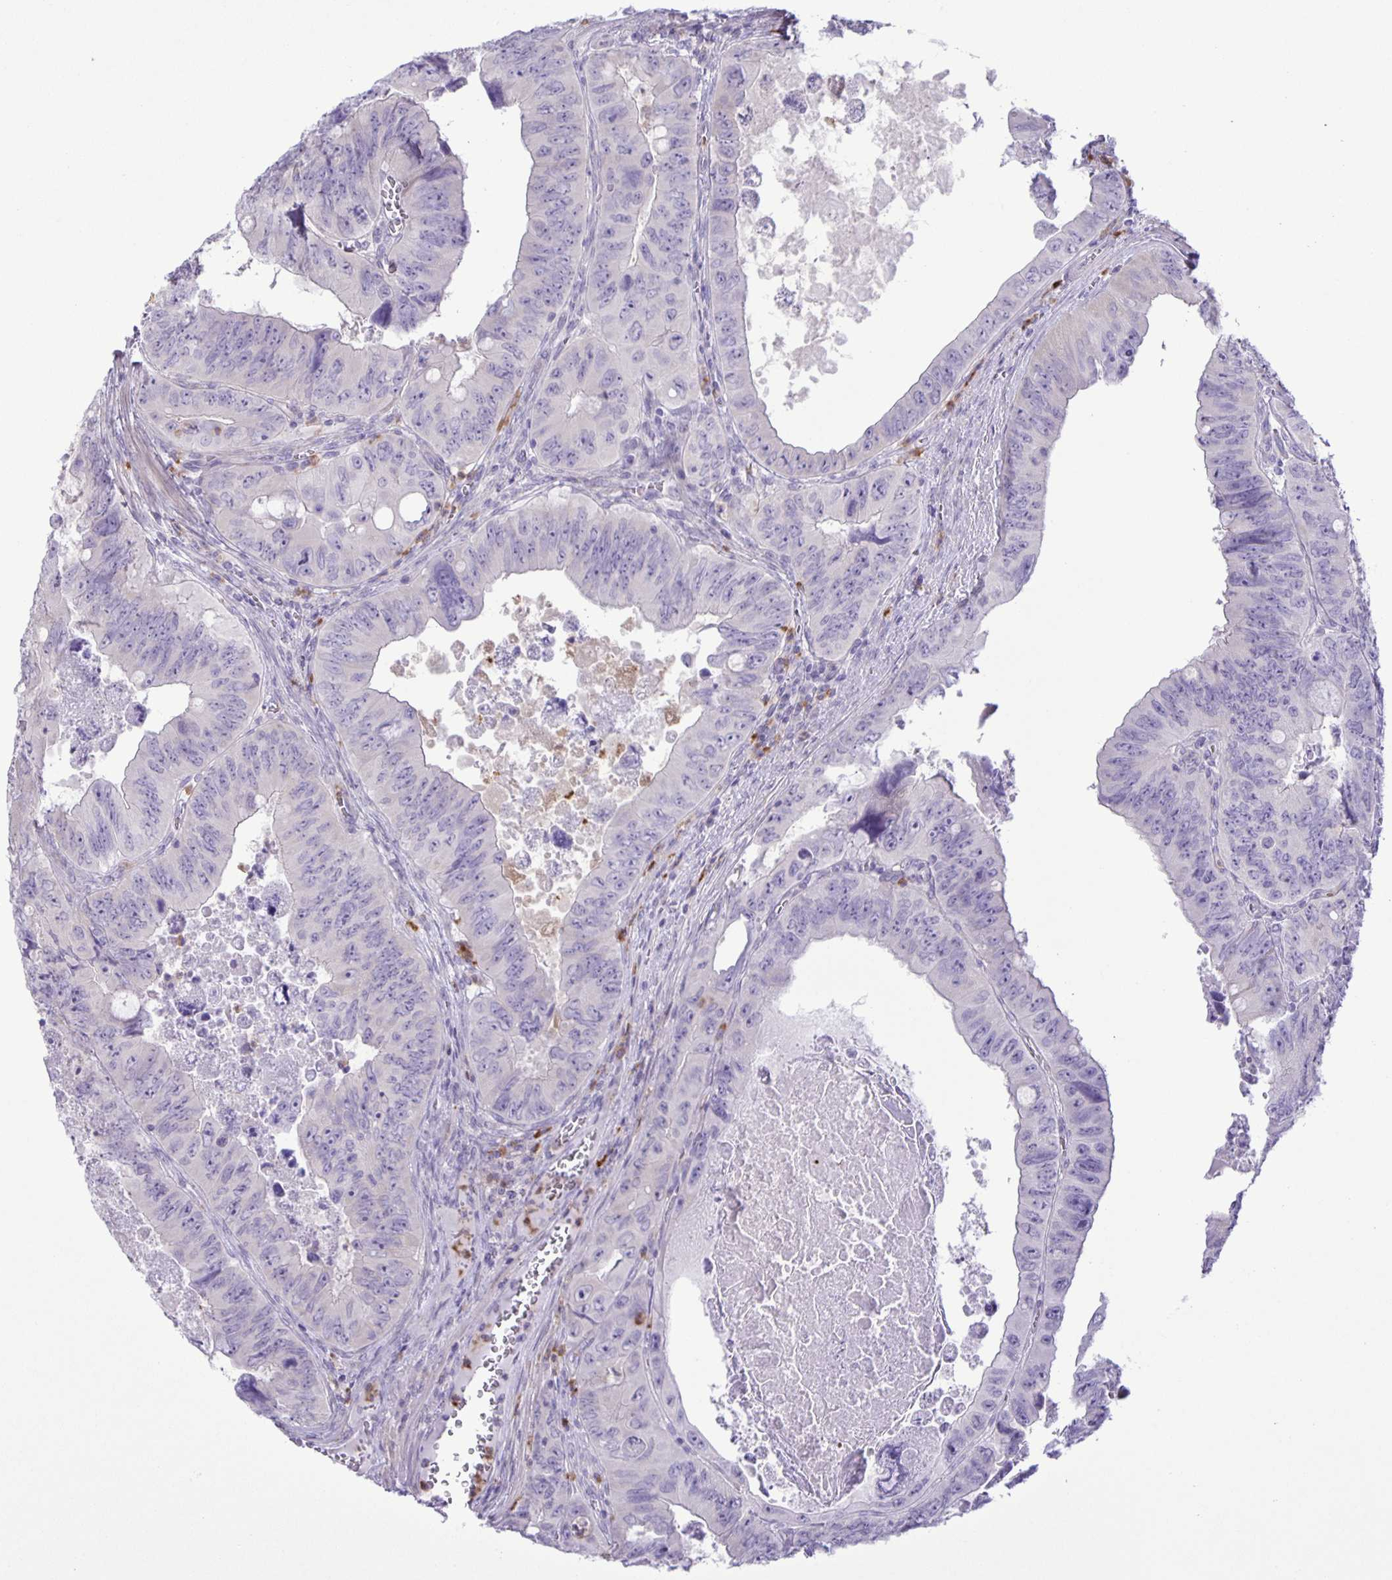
{"staining": {"intensity": "negative", "quantity": "none", "location": "none"}, "tissue": "colorectal cancer", "cell_type": "Tumor cells", "image_type": "cancer", "snomed": [{"axis": "morphology", "description": "Adenocarcinoma, NOS"}, {"axis": "topography", "description": "Colon"}], "caption": "Image shows no significant protein expression in tumor cells of colorectal adenocarcinoma.", "gene": "ADCK1", "patient": {"sex": "female", "age": 84}}